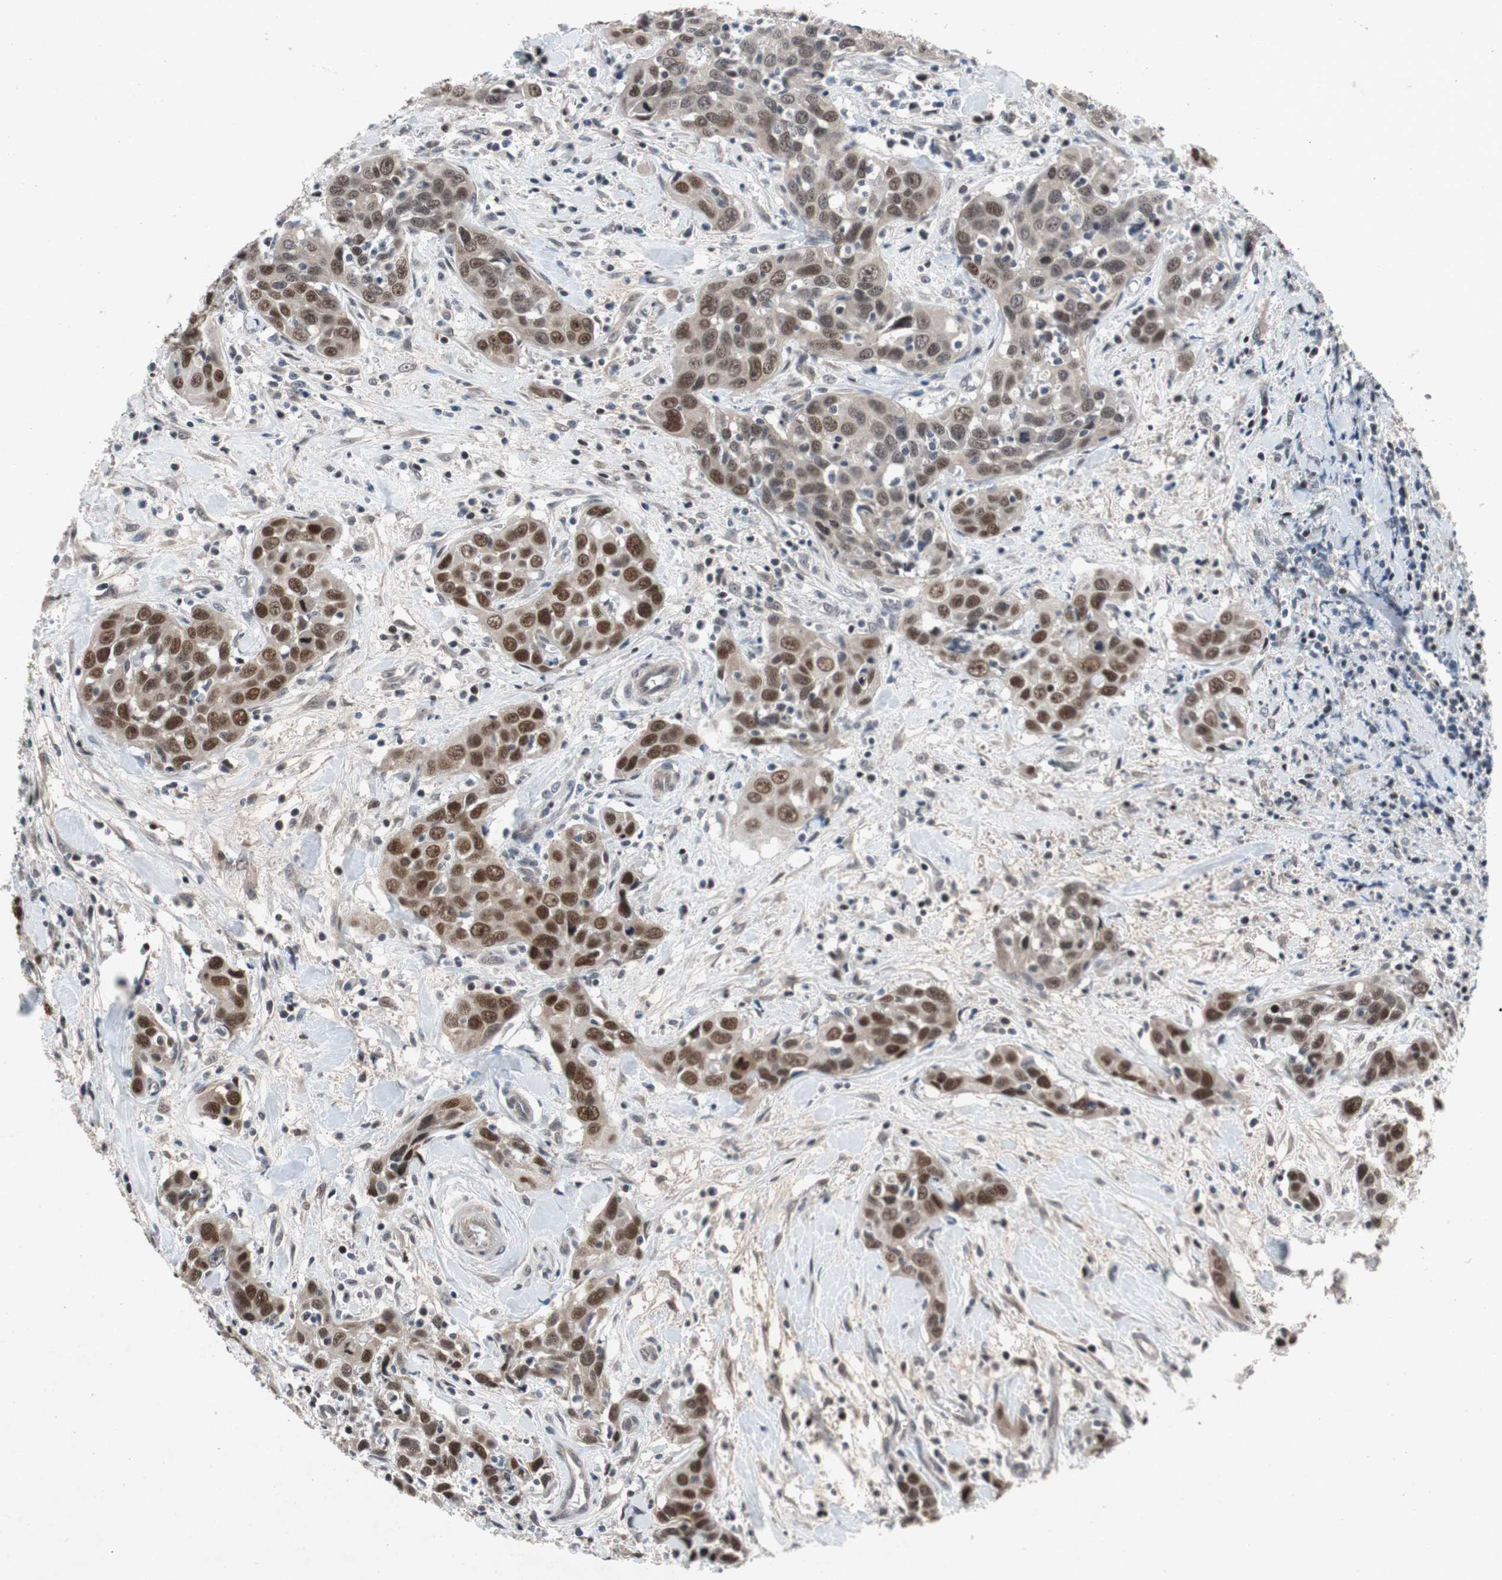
{"staining": {"intensity": "strong", "quantity": "25%-75%", "location": "nuclear"}, "tissue": "head and neck cancer", "cell_type": "Tumor cells", "image_type": "cancer", "snomed": [{"axis": "morphology", "description": "Squamous cell carcinoma, NOS"}, {"axis": "topography", "description": "Oral tissue"}, {"axis": "topography", "description": "Head-Neck"}], "caption": "Head and neck squamous cell carcinoma stained for a protein reveals strong nuclear positivity in tumor cells.", "gene": "TP63", "patient": {"sex": "female", "age": 50}}